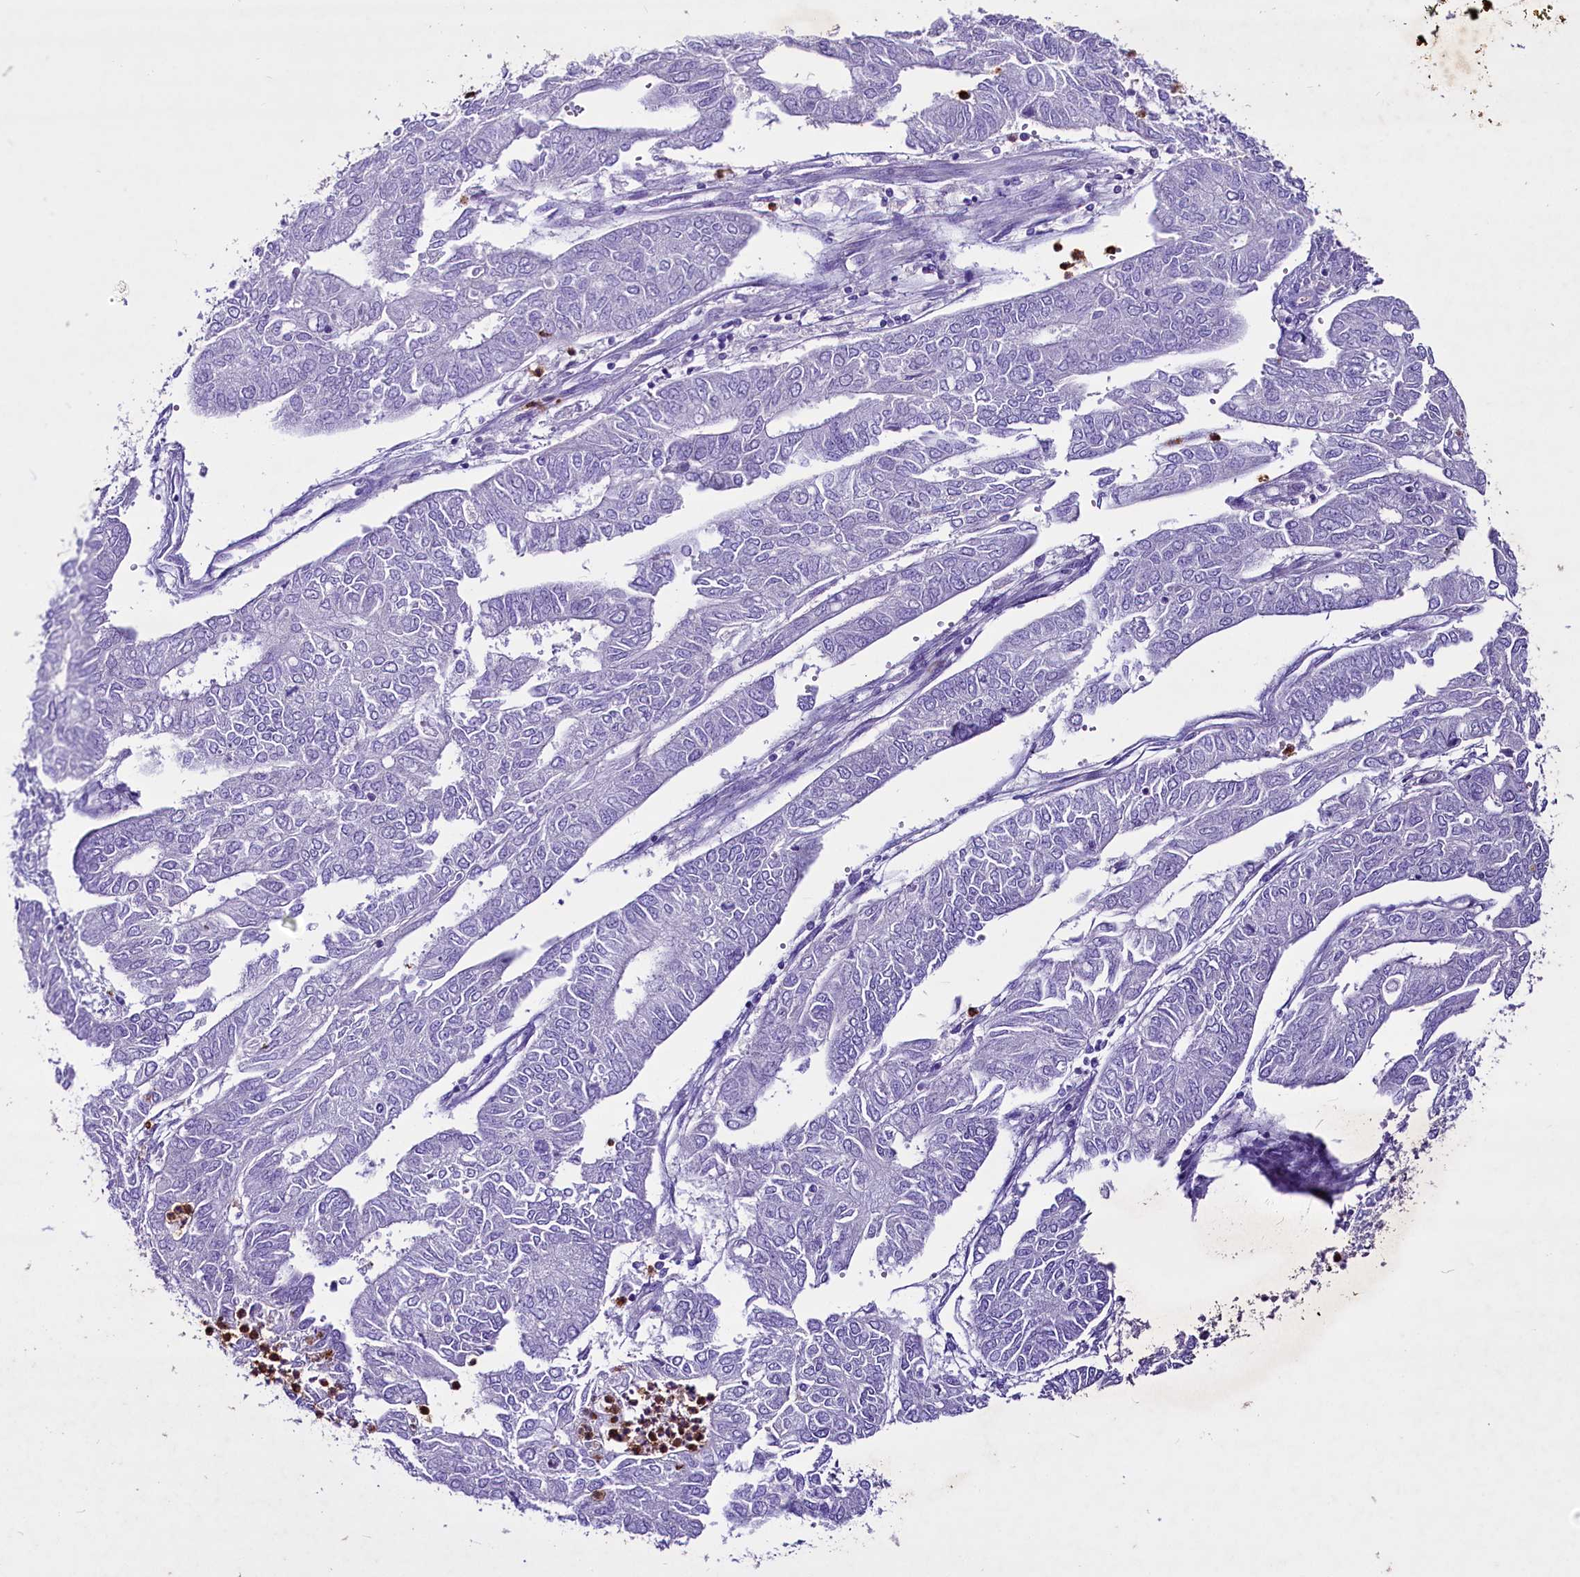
{"staining": {"intensity": "negative", "quantity": "none", "location": "none"}, "tissue": "endometrial cancer", "cell_type": "Tumor cells", "image_type": "cancer", "snomed": [{"axis": "morphology", "description": "Adenocarcinoma, NOS"}, {"axis": "topography", "description": "Endometrium"}], "caption": "This is an IHC micrograph of adenocarcinoma (endometrial). There is no staining in tumor cells.", "gene": "FAM209B", "patient": {"sex": "female", "age": 68}}